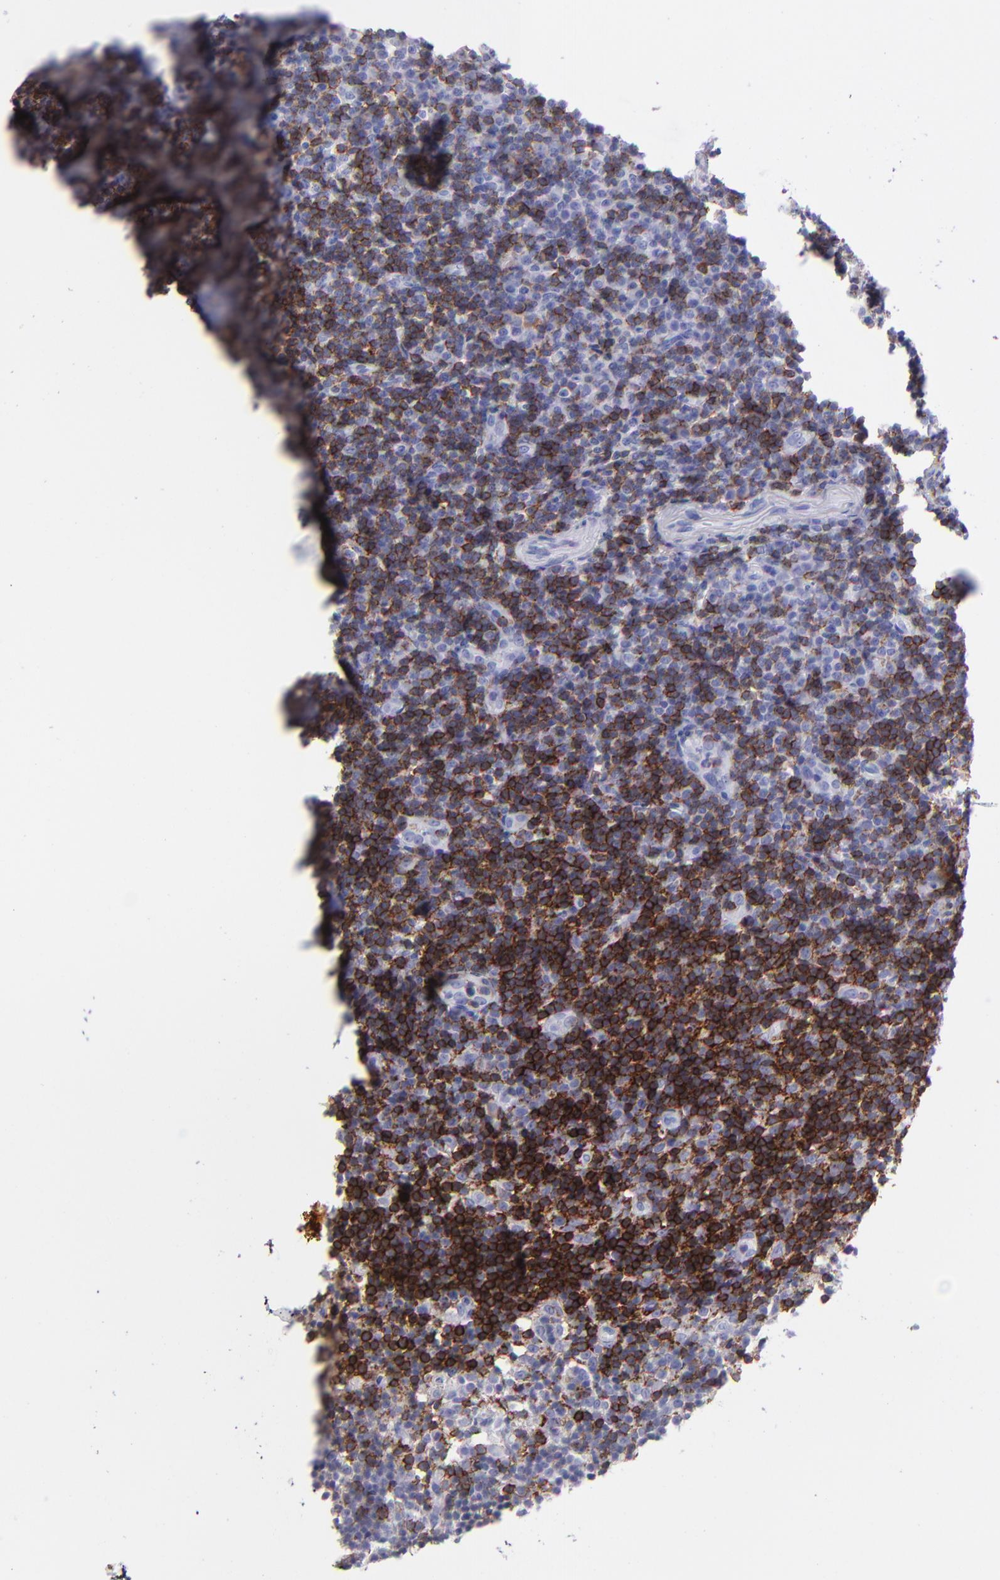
{"staining": {"intensity": "strong", "quantity": "<25%", "location": "cytoplasmic/membranous"}, "tissue": "tonsil", "cell_type": "Germinal center cells", "image_type": "normal", "snomed": [{"axis": "morphology", "description": "Normal tissue, NOS"}, {"axis": "topography", "description": "Tonsil"}], "caption": "Brown immunohistochemical staining in unremarkable human tonsil displays strong cytoplasmic/membranous expression in about <25% of germinal center cells.", "gene": "CD6", "patient": {"sex": "female", "age": 40}}